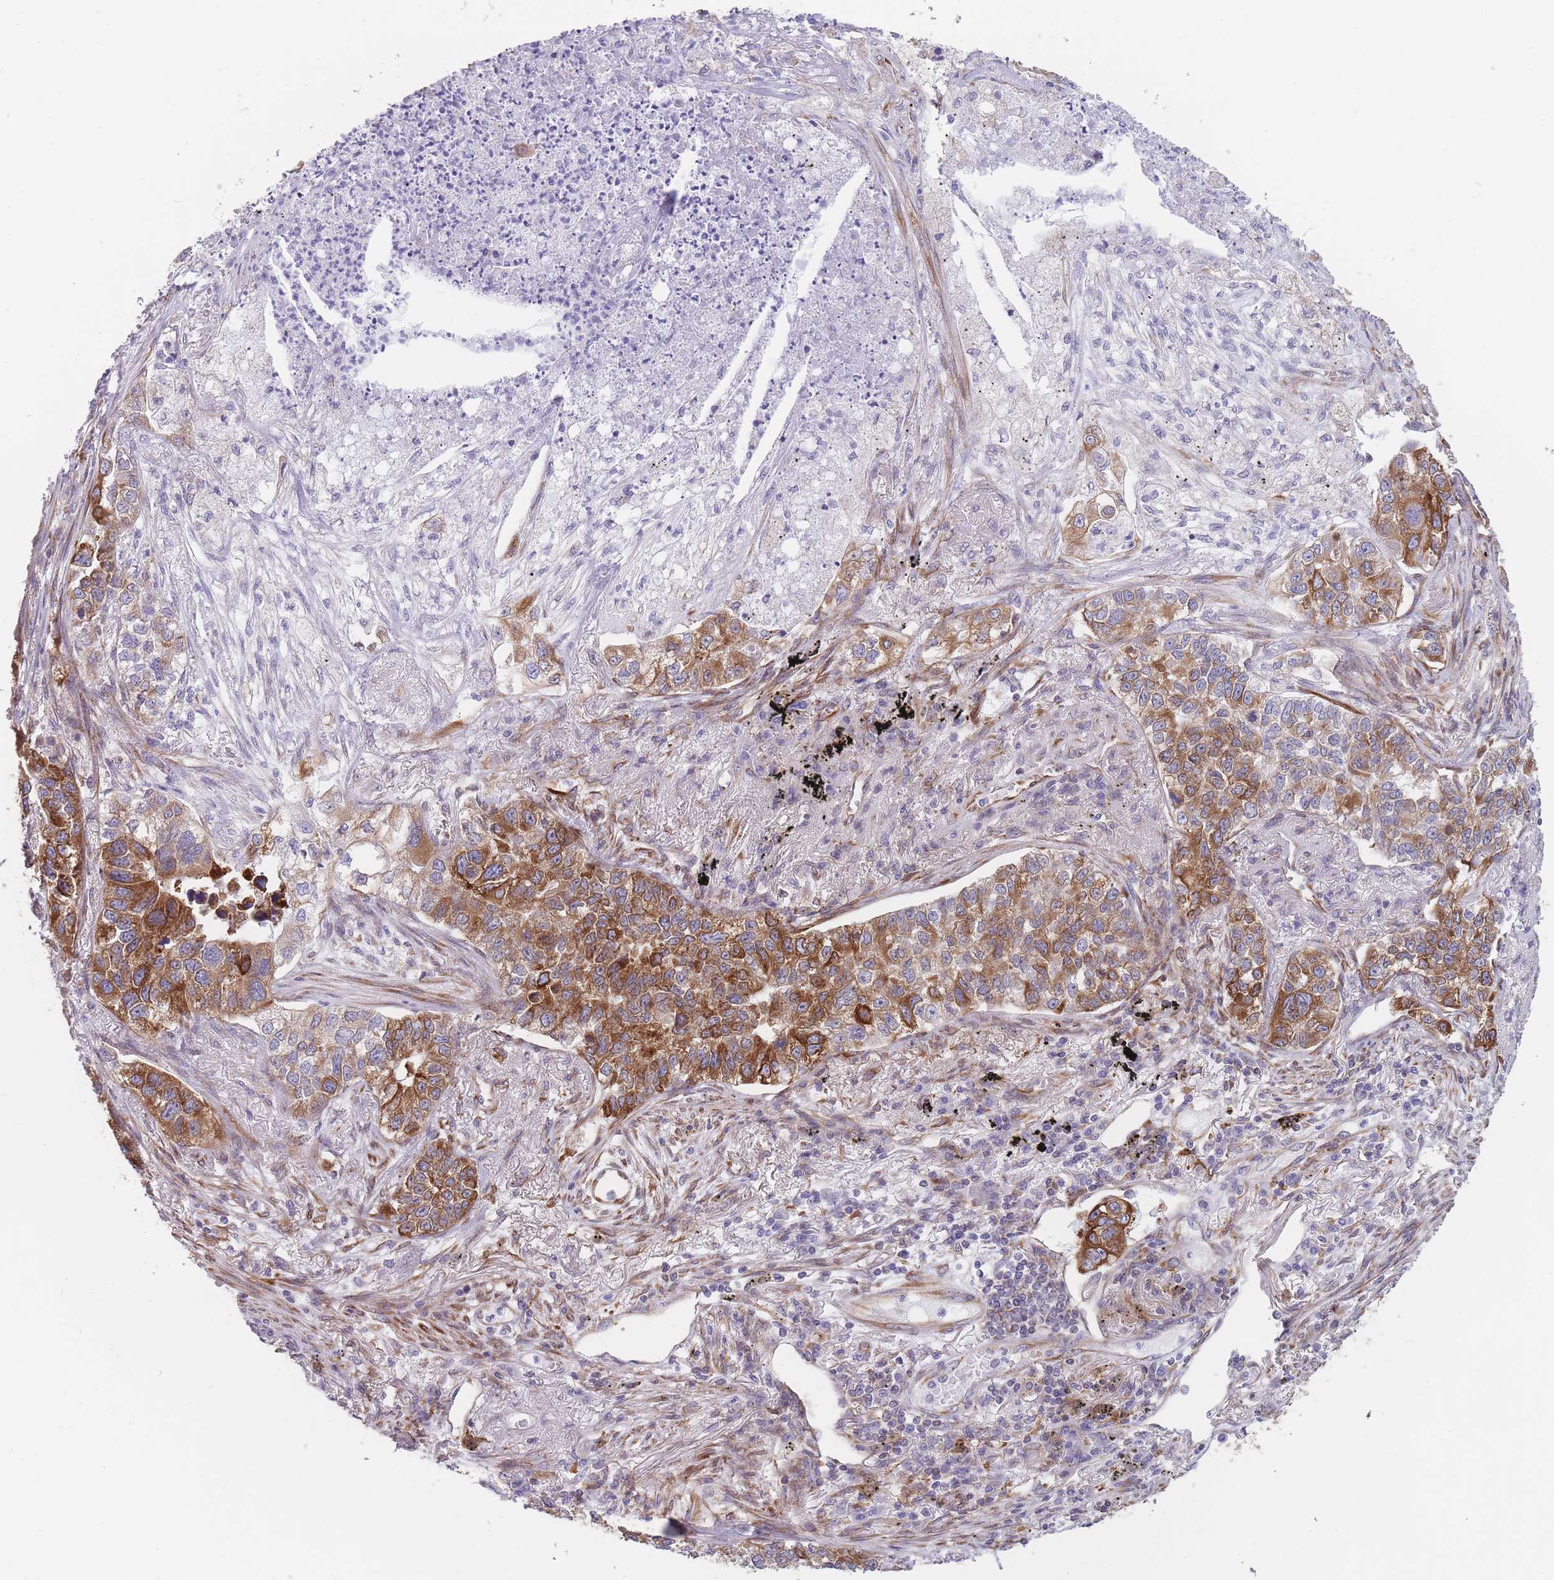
{"staining": {"intensity": "strong", "quantity": ">75%", "location": "cytoplasmic/membranous"}, "tissue": "lung cancer", "cell_type": "Tumor cells", "image_type": "cancer", "snomed": [{"axis": "morphology", "description": "Adenocarcinoma, NOS"}, {"axis": "topography", "description": "Lung"}], "caption": "This histopathology image shows IHC staining of human lung cancer (adenocarcinoma), with high strong cytoplasmic/membranous expression in approximately >75% of tumor cells.", "gene": "AK9", "patient": {"sex": "male", "age": 49}}